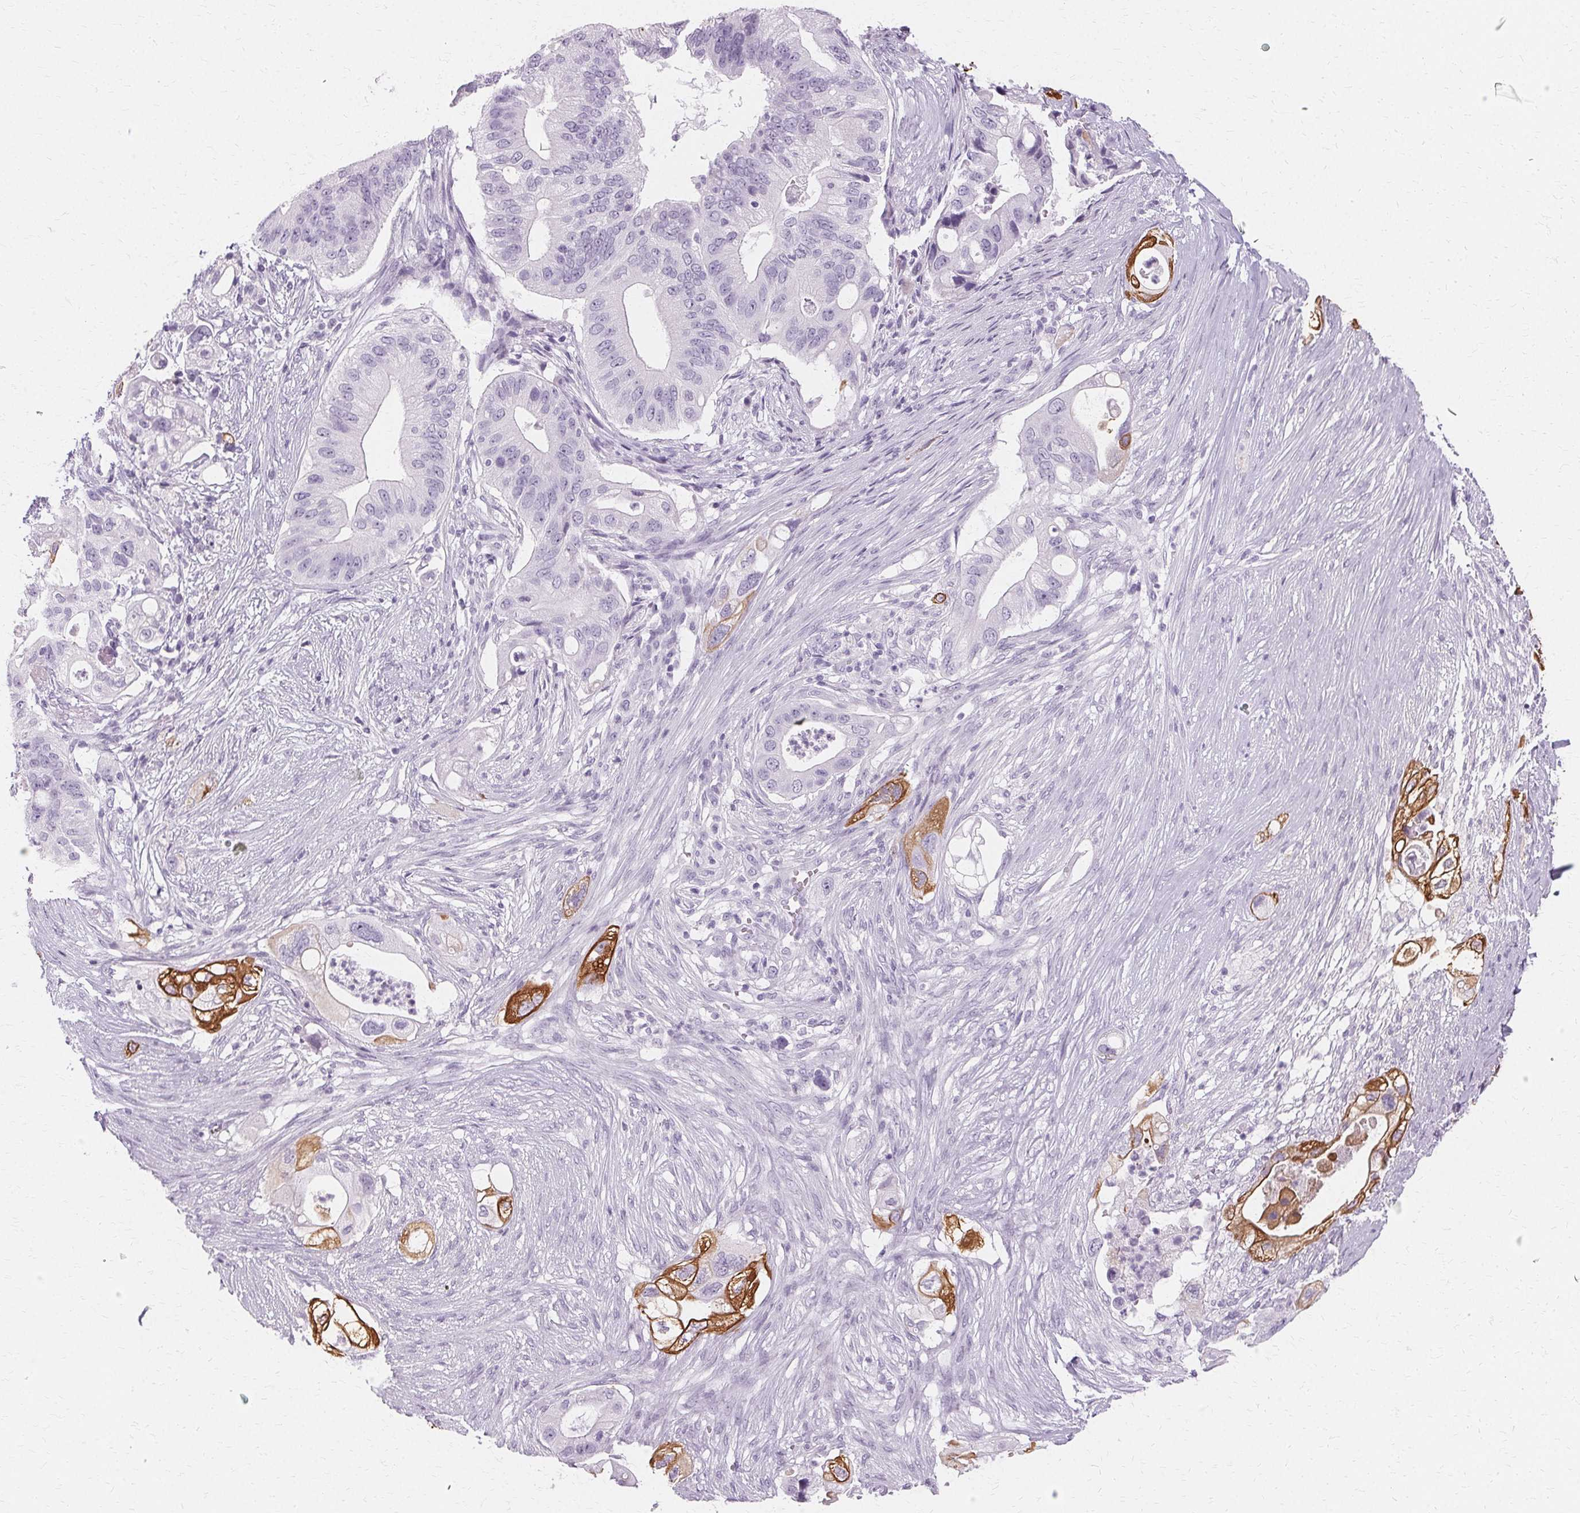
{"staining": {"intensity": "strong", "quantity": "<25%", "location": "cytoplasmic/membranous"}, "tissue": "pancreatic cancer", "cell_type": "Tumor cells", "image_type": "cancer", "snomed": [{"axis": "morphology", "description": "Adenocarcinoma, NOS"}, {"axis": "topography", "description": "Pancreas"}], "caption": "About <25% of tumor cells in human pancreatic cancer exhibit strong cytoplasmic/membranous protein staining as visualized by brown immunohistochemical staining.", "gene": "KRT6C", "patient": {"sex": "female", "age": 72}}